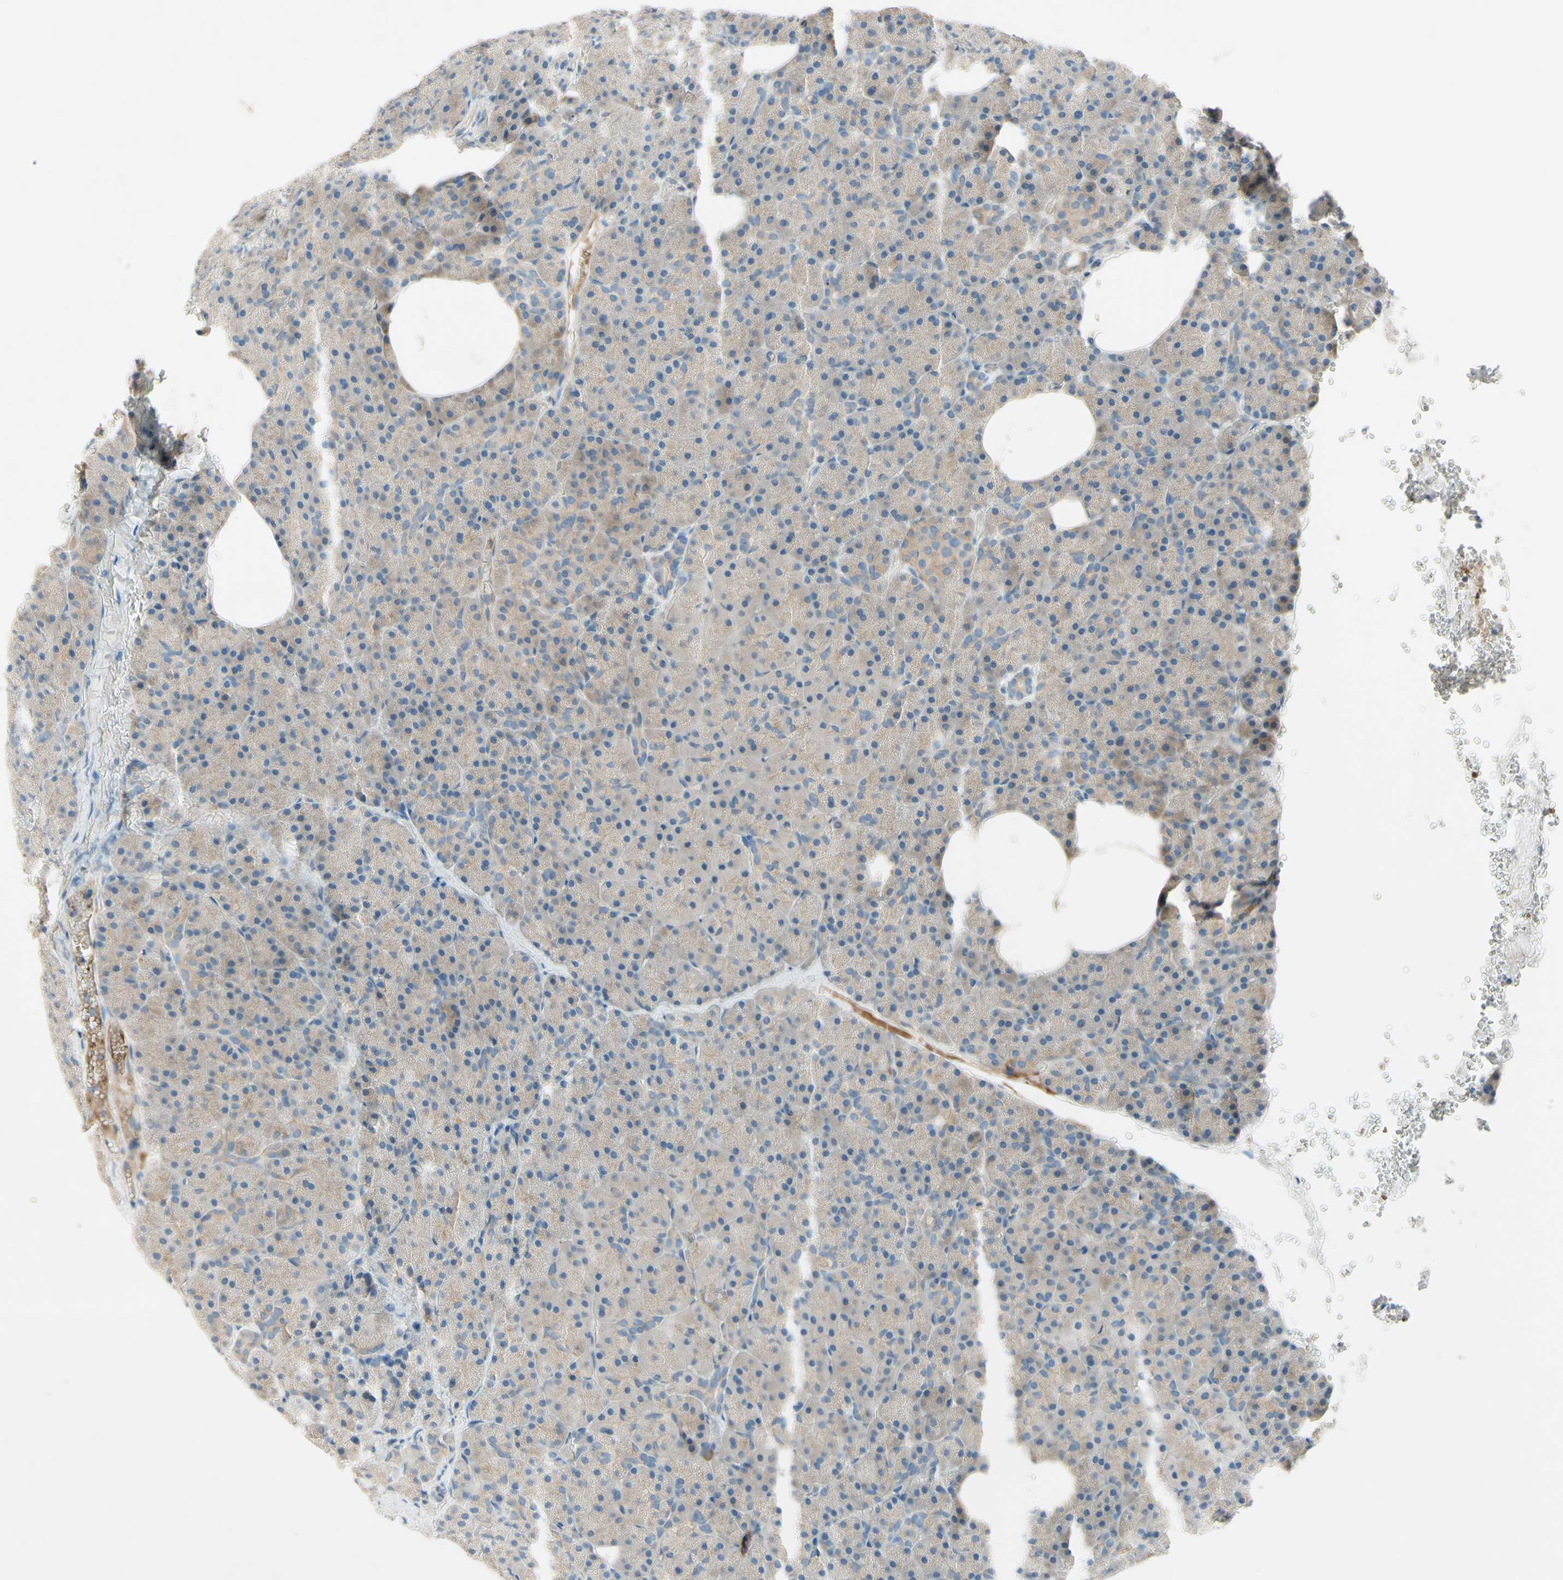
{"staining": {"intensity": "weak", "quantity": ">75%", "location": "cytoplasmic/membranous"}, "tissue": "pancreas", "cell_type": "Exocrine glandular cells", "image_type": "normal", "snomed": [{"axis": "morphology", "description": "Normal tissue, NOS"}, {"axis": "topography", "description": "Pancreas"}], "caption": "Immunohistochemistry micrograph of unremarkable pancreas: human pancreas stained using IHC exhibits low levels of weak protein expression localized specifically in the cytoplasmic/membranous of exocrine glandular cells, appearing as a cytoplasmic/membranous brown color.", "gene": "IL2", "patient": {"sex": "female", "age": 35}}